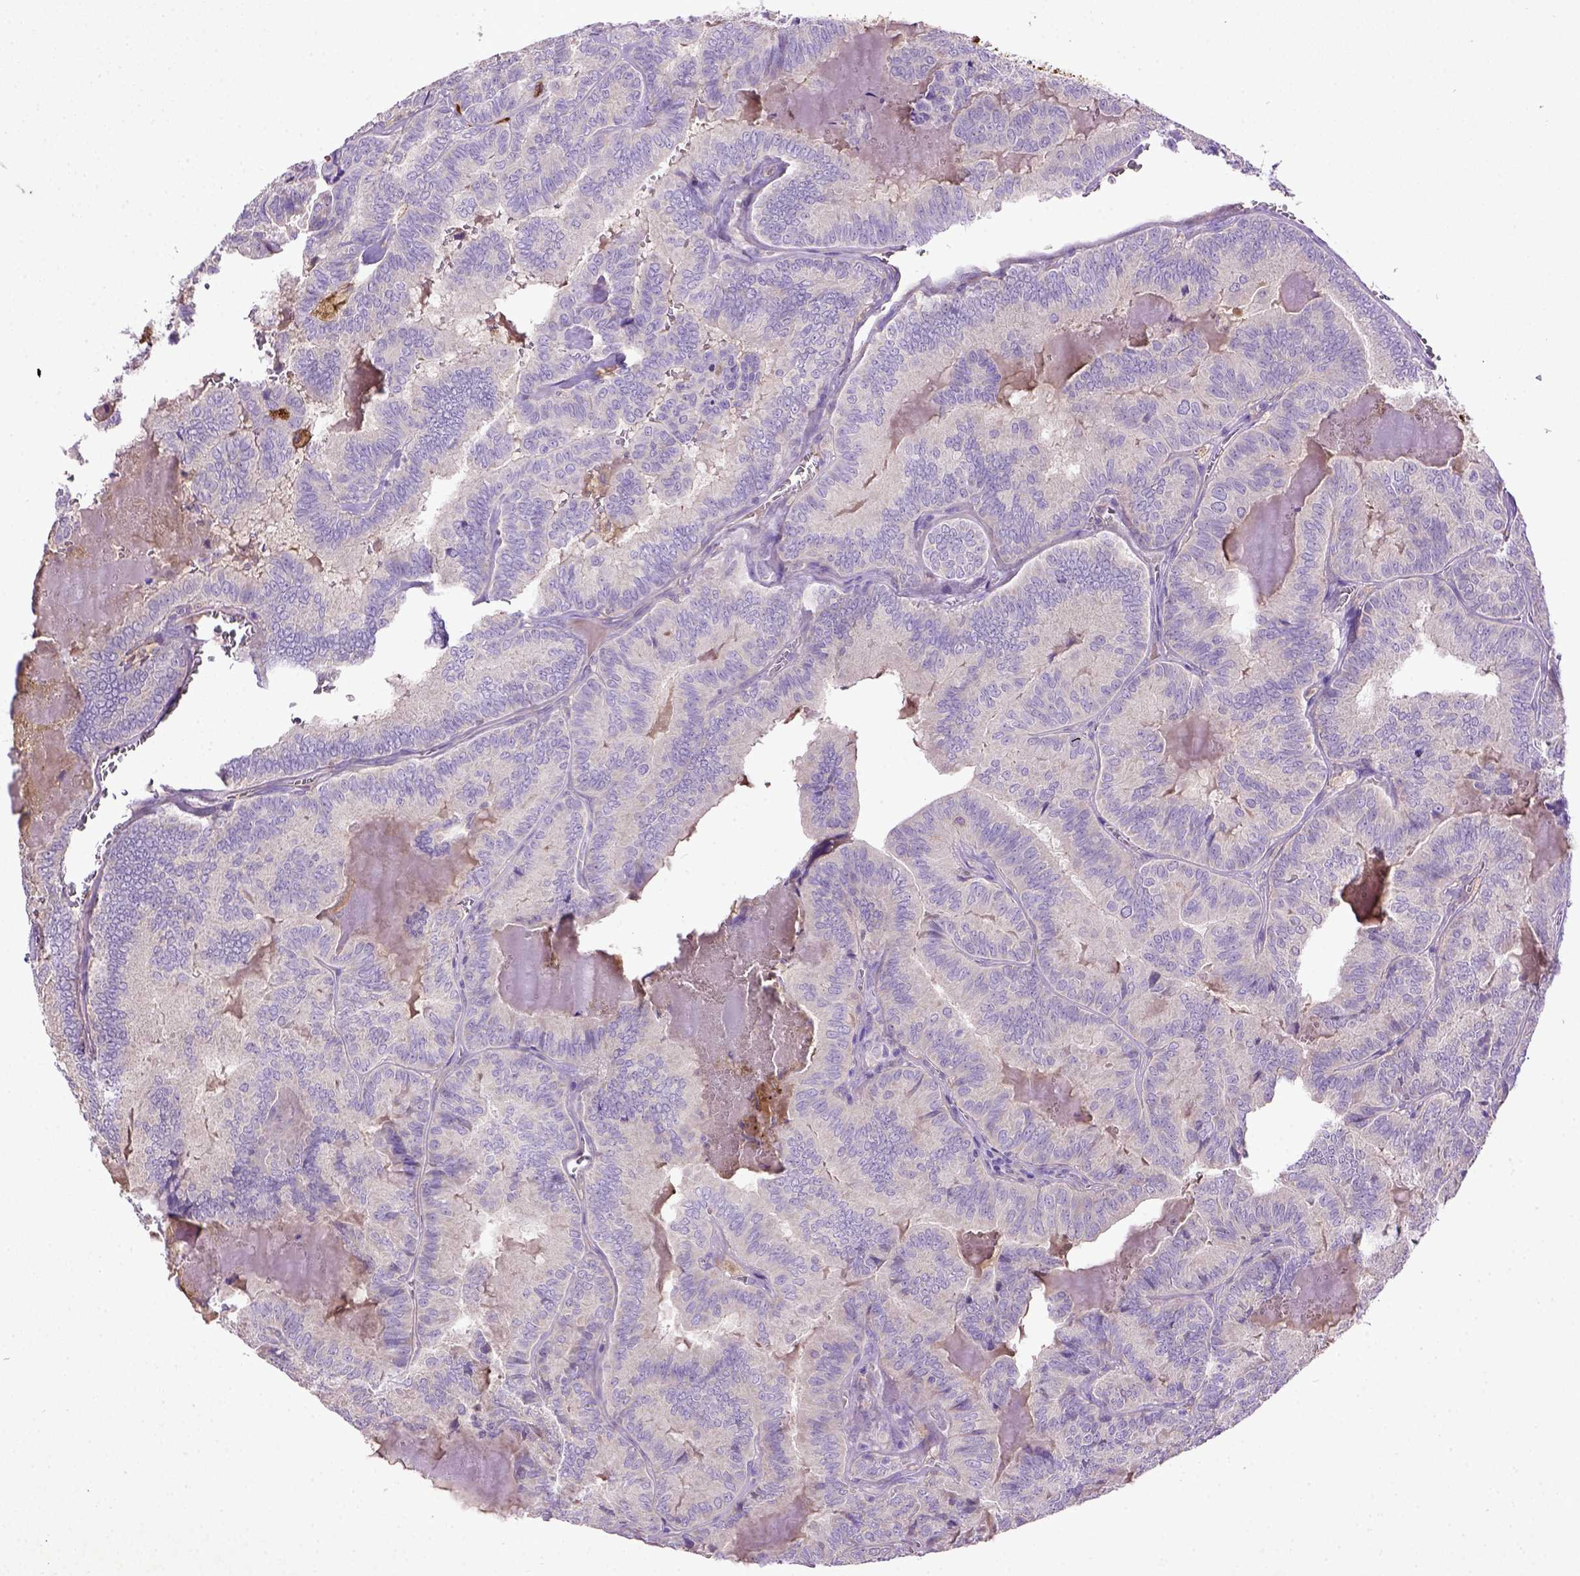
{"staining": {"intensity": "negative", "quantity": "none", "location": "none"}, "tissue": "thyroid cancer", "cell_type": "Tumor cells", "image_type": "cancer", "snomed": [{"axis": "morphology", "description": "Papillary adenocarcinoma, NOS"}, {"axis": "topography", "description": "Thyroid gland"}], "caption": "Protein analysis of papillary adenocarcinoma (thyroid) displays no significant expression in tumor cells.", "gene": "DEPDC1B", "patient": {"sex": "female", "age": 75}}